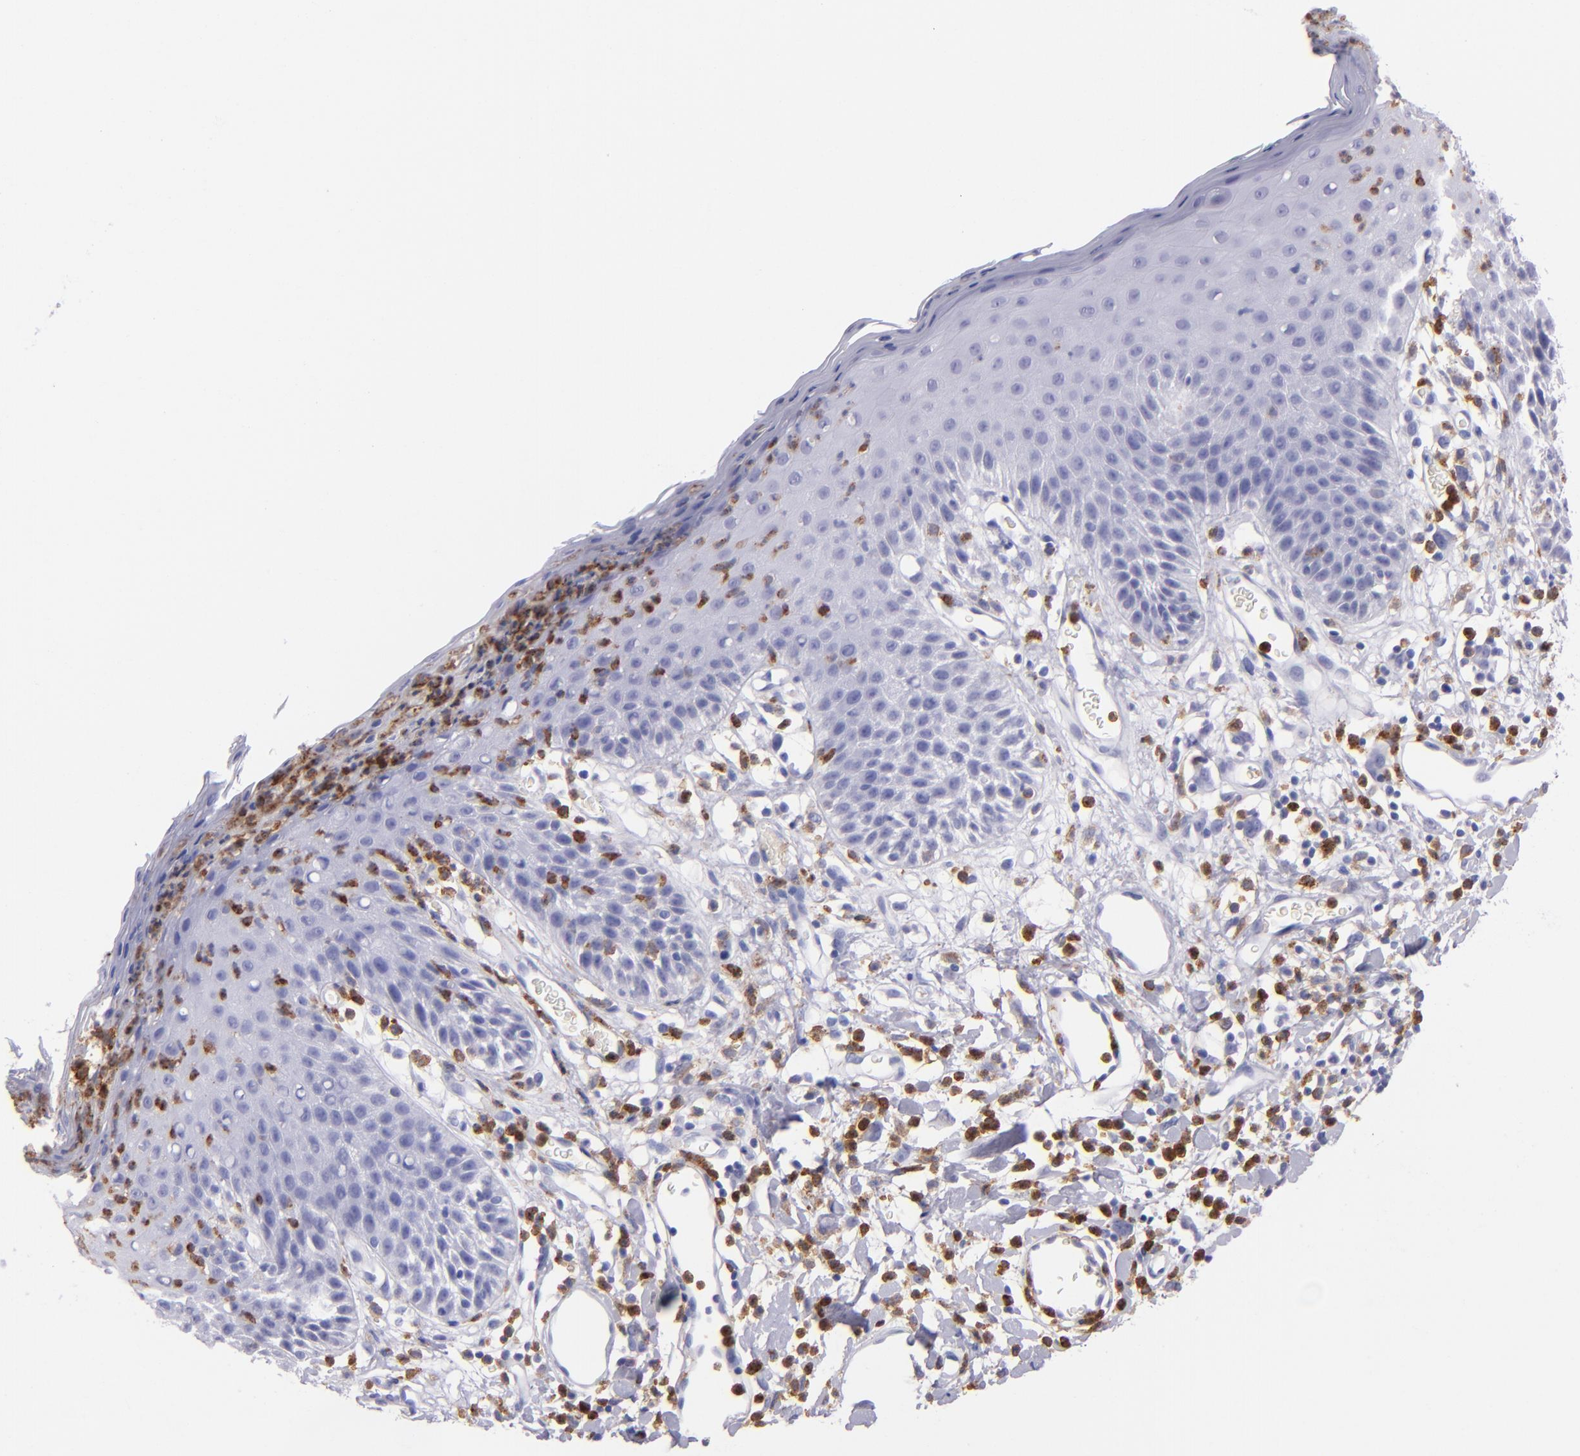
{"staining": {"intensity": "negative", "quantity": "none", "location": "none"}, "tissue": "skin", "cell_type": "Epidermal cells", "image_type": "normal", "snomed": [{"axis": "morphology", "description": "Normal tissue, NOS"}, {"axis": "topography", "description": "Vulva"}, {"axis": "topography", "description": "Peripheral nerve tissue"}], "caption": "Epidermal cells show no significant staining in unremarkable skin.", "gene": "CR1", "patient": {"sex": "female", "age": 68}}